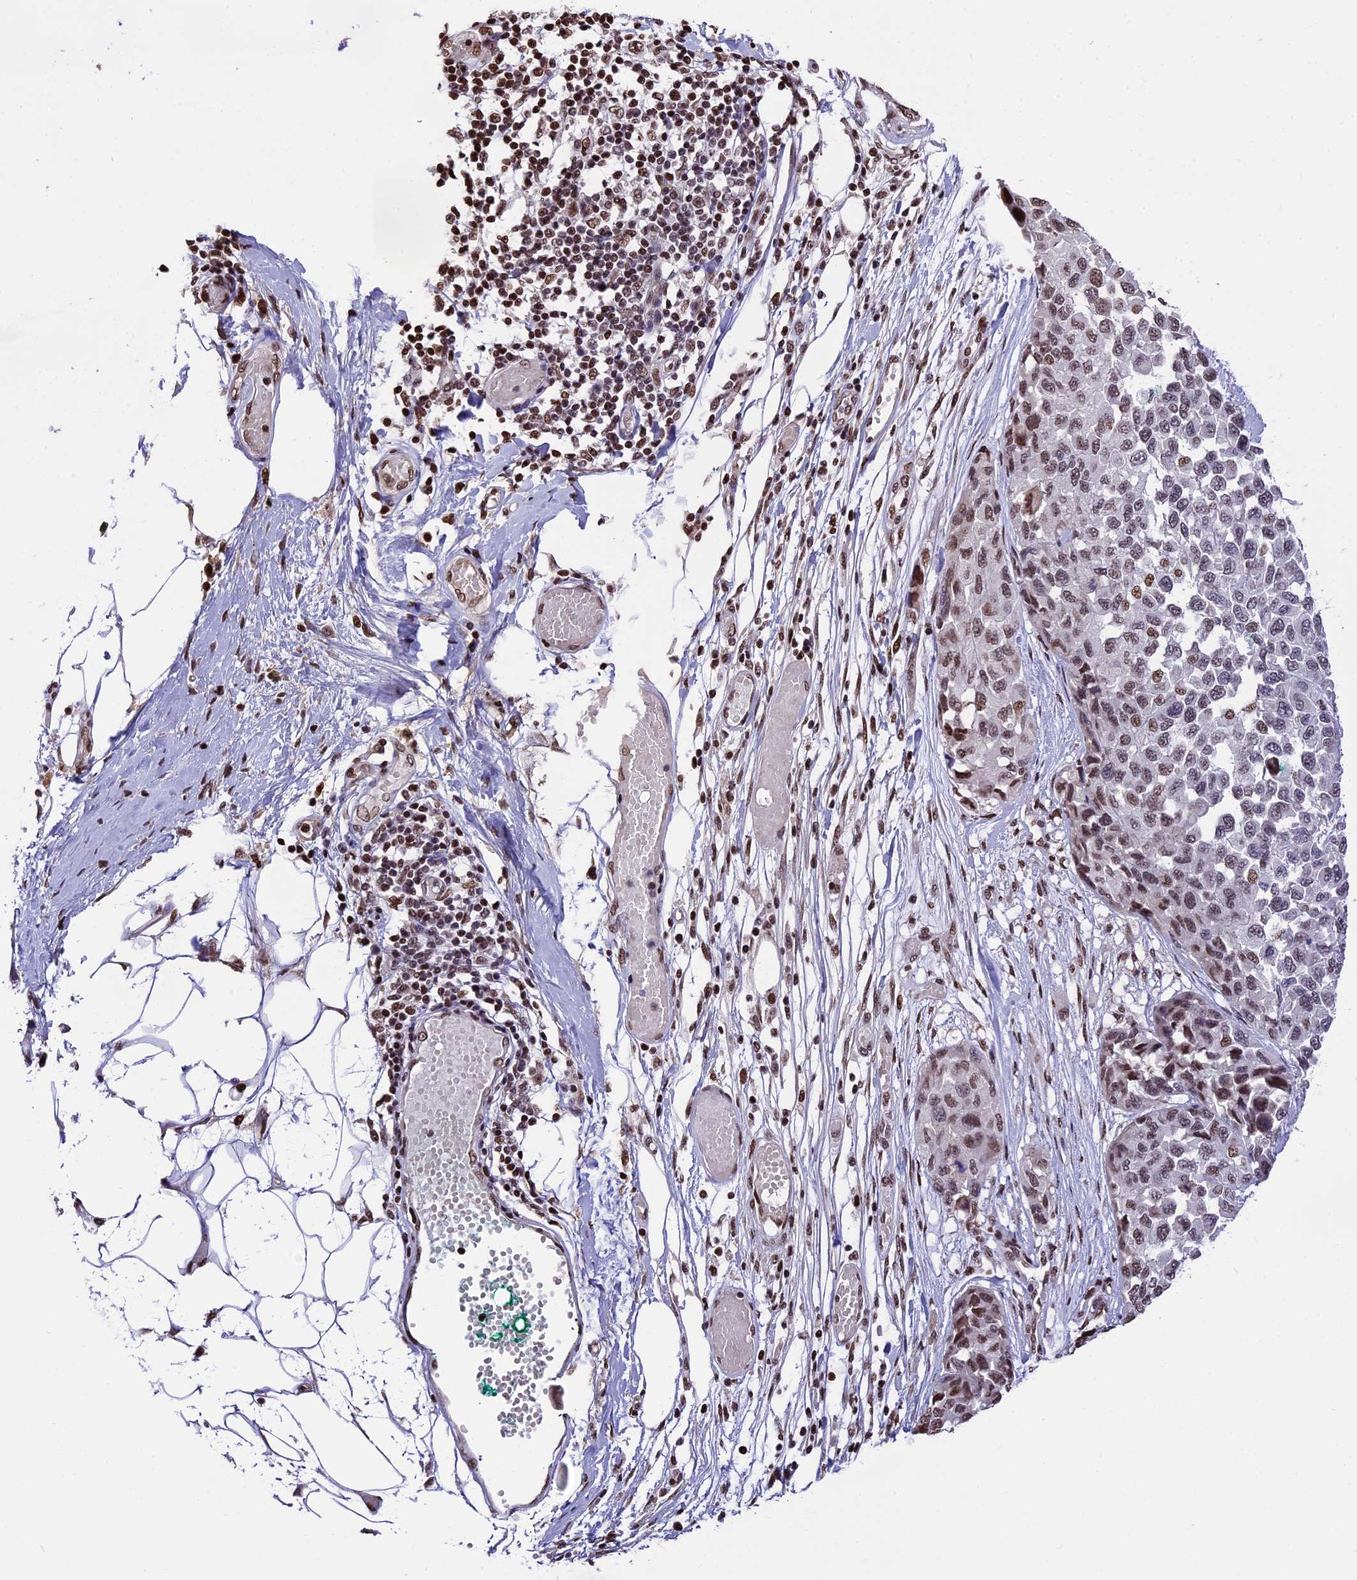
{"staining": {"intensity": "moderate", "quantity": ">75%", "location": "nuclear"}, "tissue": "melanoma", "cell_type": "Tumor cells", "image_type": "cancer", "snomed": [{"axis": "morphology", "description": "Normal tissue, NOS"}, {"axis": "morphology", "description": "Malignant melanoma, NOS"}, {"axis": "topography", "description": "Skin"}], "caption": "Melanoma stained with a brown dye demonstrates moderate nuclear positive expression in approximately >75% of tumor cells.", "gene": "POLR3E", "patient": {"sex": "male", "age": 62}}